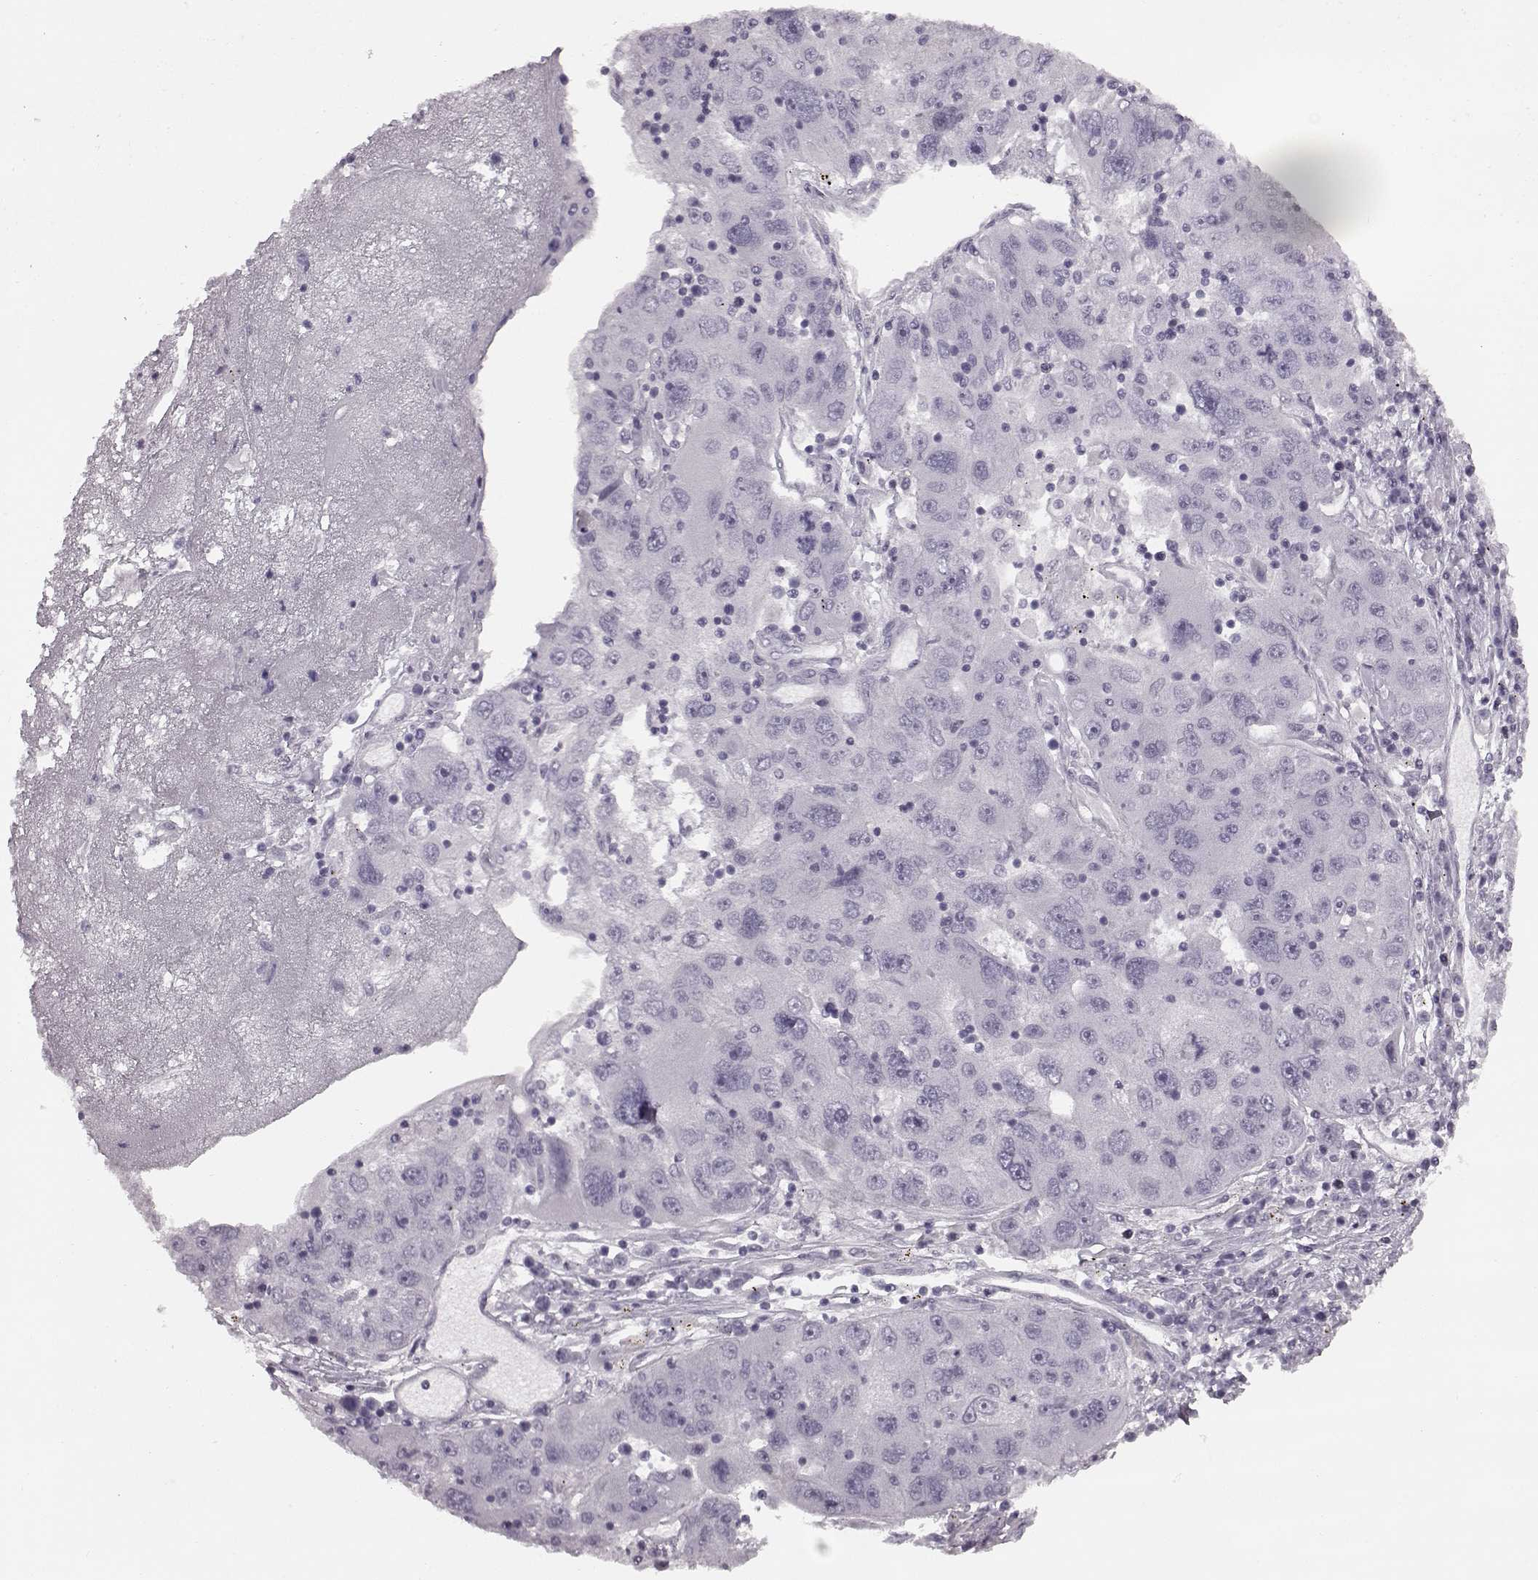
{"staining": {"intensity": "negative", "quantity": "none", "location": "none"}, "tissue": "stomach cancer", "cell_type": "Tumor cells", "image_type": "cancer", "snomed": [{"axis": "morphology", "description": "Adenocarcinoma, NOS"}, {"axis": "topography", "description": "Stomach"}], "caption": "A histopathology image of stomach cancer stained for a protein shows no brown staining in tumor cells. (DAB IHC, high magnification).", "gene": "SEMG2", "patient": {"sex": "male", "age": 56}}